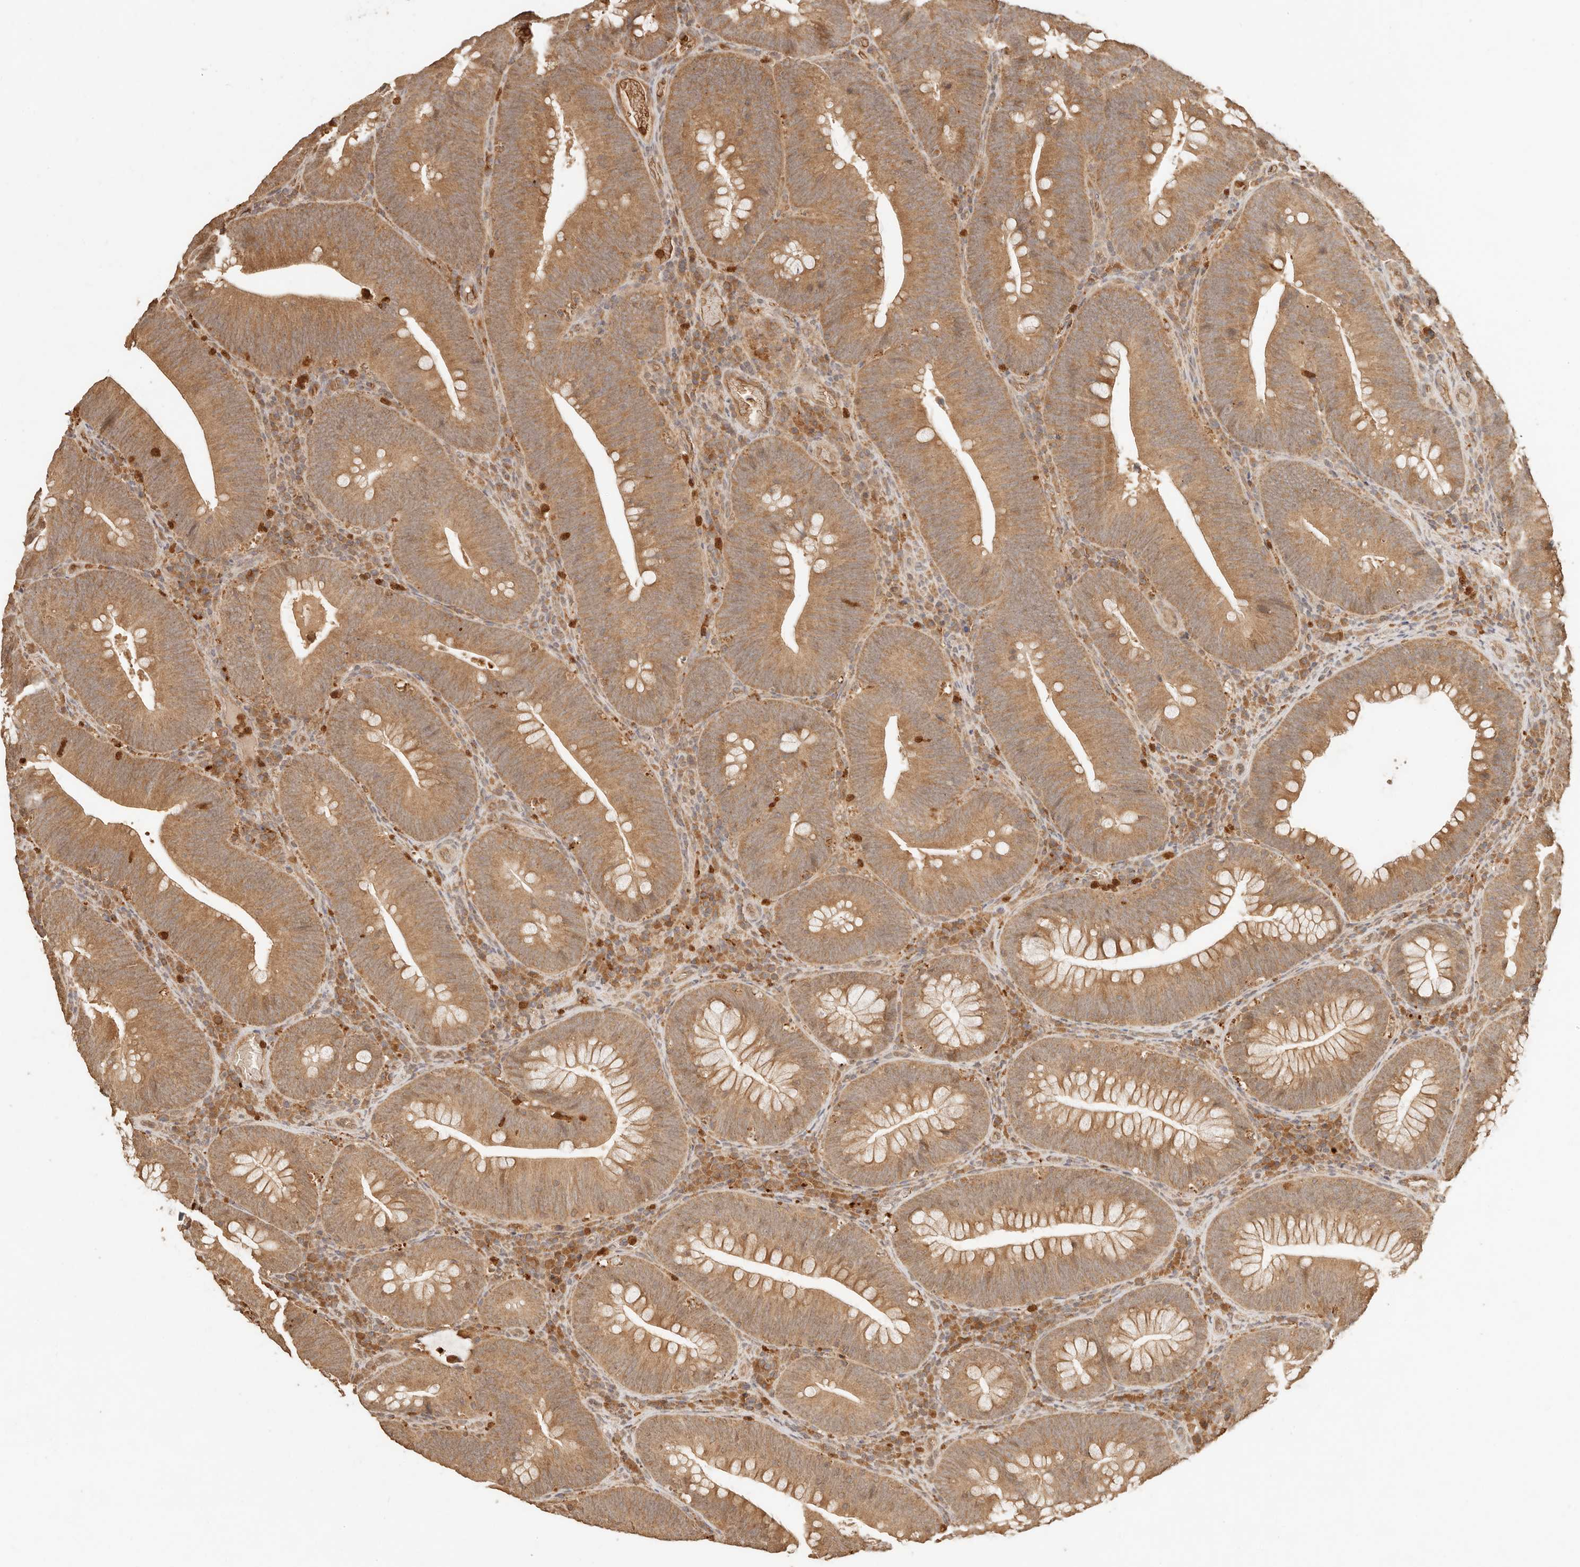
{"staining": {"intensity": "moderate", "quantity": ">75%", "location": "cytoplasmic/membranous"}, "tissue": "colorectal cancer", "cell_type": "Tumor cells", "image_type": "cancer", "snomed": [{"axis": "morphology", "description": "Normal tissue, NOS"}, {"axis": "topography", "description": "Colon"}], "caption": "Immunohistochemistry (IHC) (DAB (3,3'-diaminobenzidine)) staining of human colorectal cancer shows moderate cytoplasmic/membranous protein staining in about >75% of tumor cells.", "gene": "INTS11", "patient": {"sex": "female", "age": 82}}